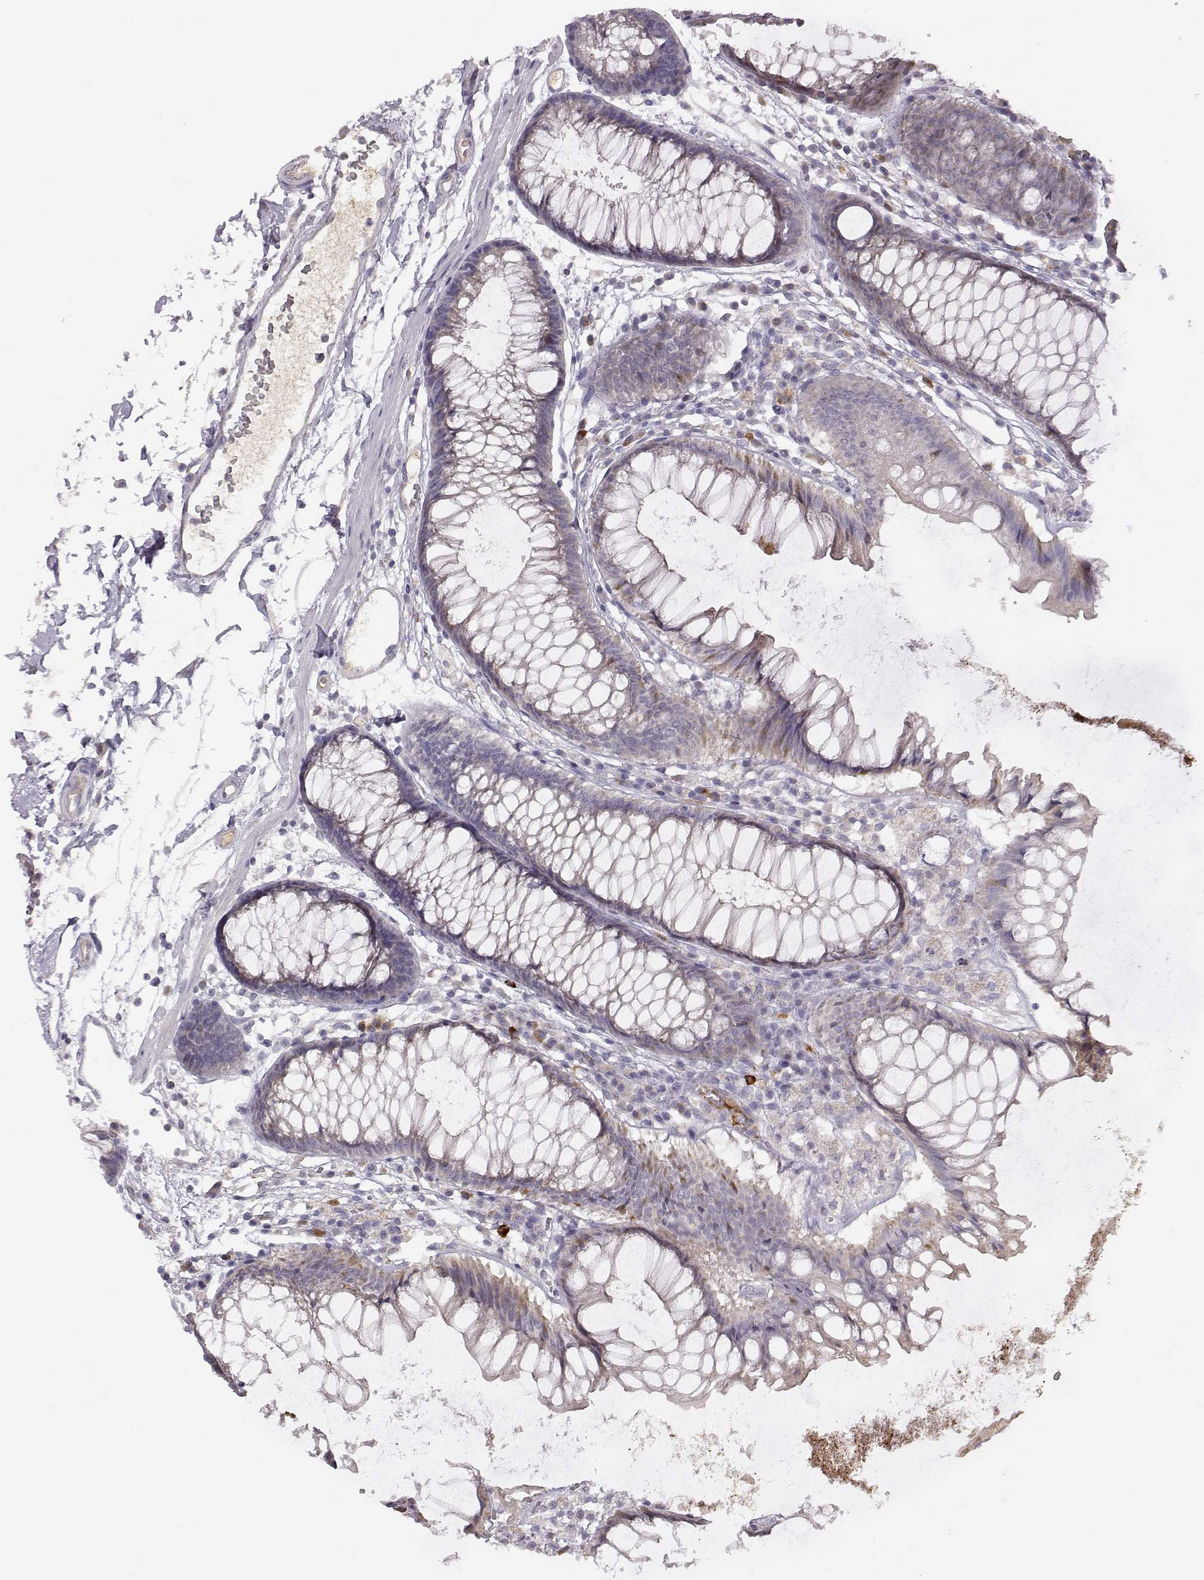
{"staining": {"intensity": "negative", "quantity": "none", "location": "none"}, "tissue": "colon", "cell_type": "Endothelial cells", "image_type": "normal", "snomed": [{"axis": "morphology", "description": "Normal tissue, NOS"}, {"axis": "morphology", "description": "Adenocarcinoma, NOS"}, {"axis": "topography", "description": "Colon"}], "caption": "The photomicrograph exhibits no staining of endothelial cells in normal colon. (DAB immunohistochemistry visualized using brightfield microscopy, high magnification).", "gene": "ACSL6", "patient": {"sex": "male", "age": 65}}